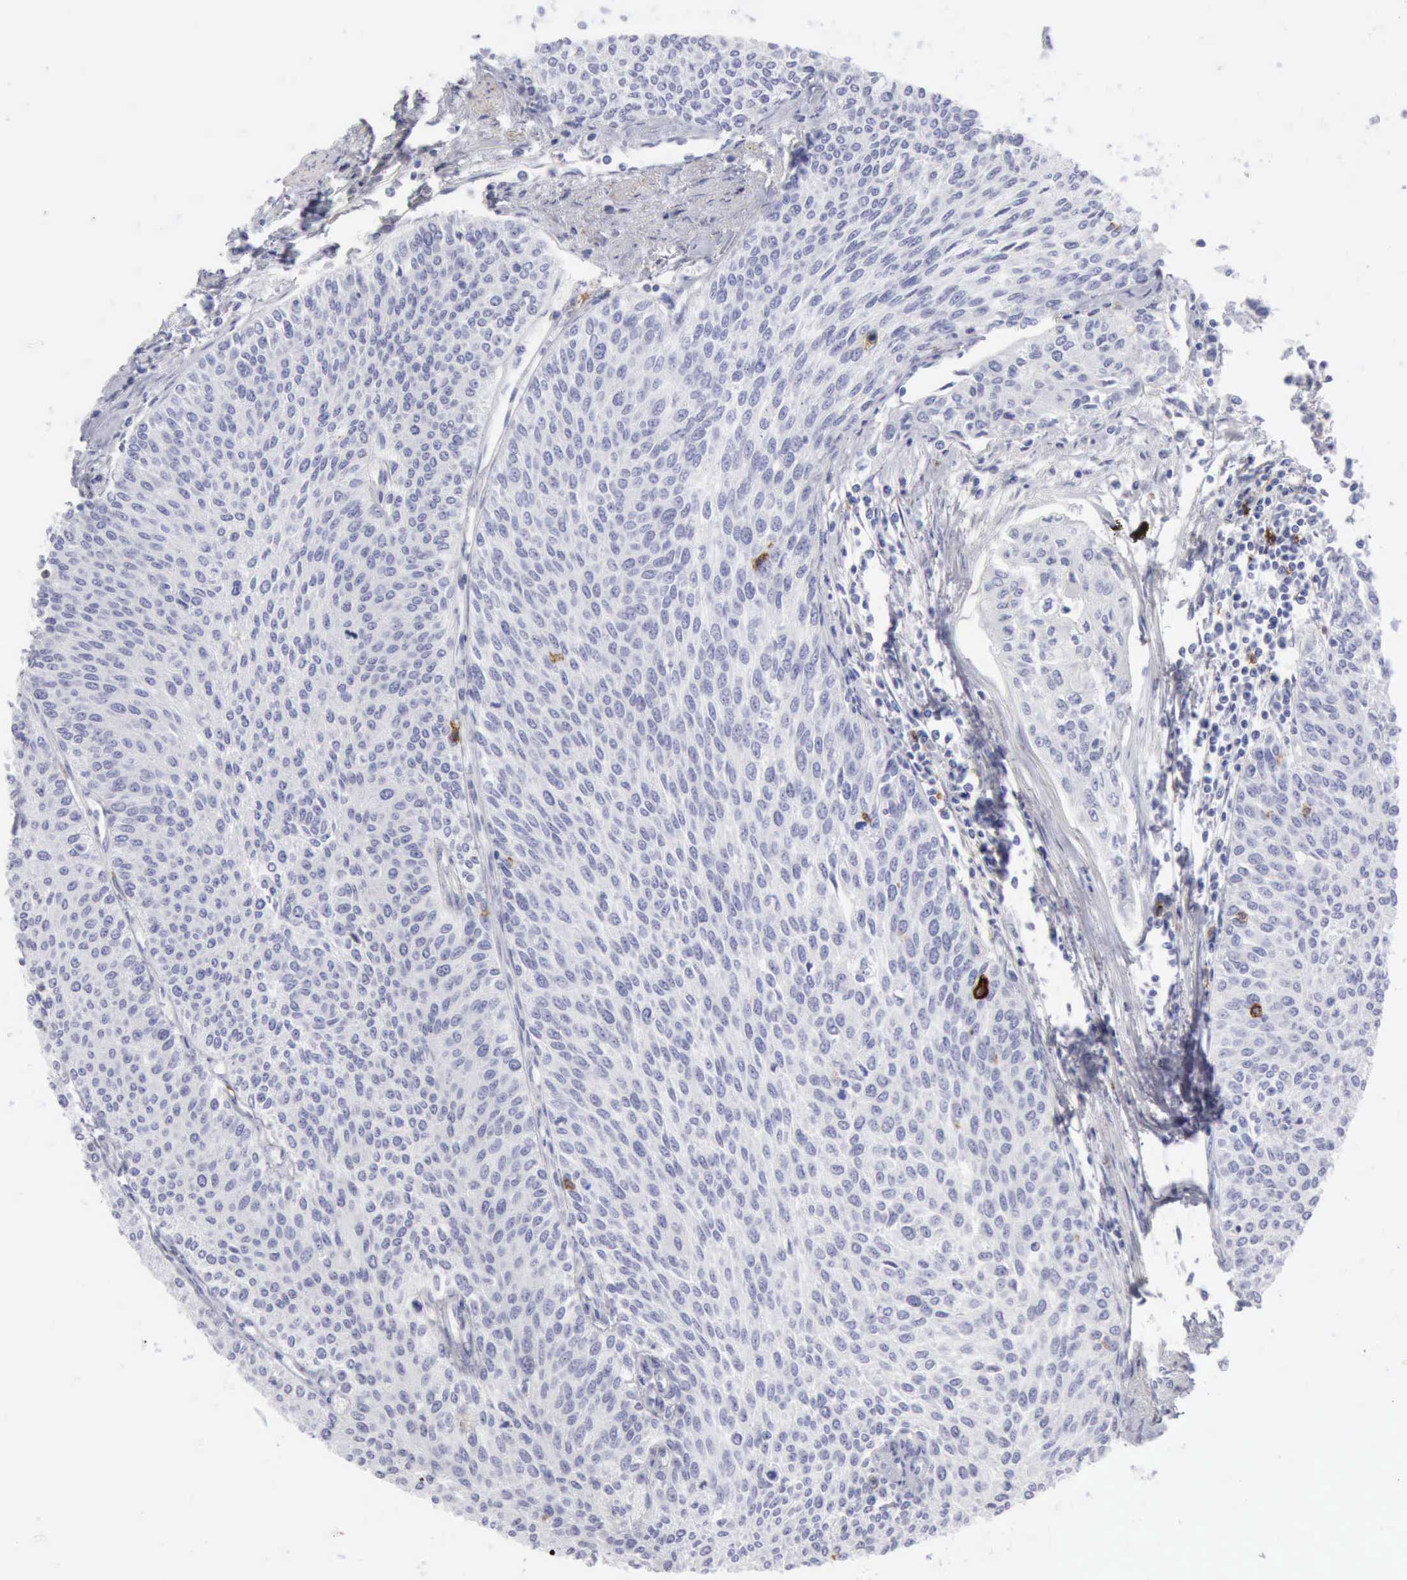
{"staining": {"intensity": "moderate", "quantity": "<25%", "location": "cytoplasmic/membranous"}, "tissue": "urothelial cancer", "cell_type": "Tumor cells", "image_type": "cancer", "snomed": [{"axis": "morphology", "description": "Urothelial carcinoma, Low grade"}, {"axis": "topography", "description": "Urinary bladder"}], "caption": "Protein staining demonstrates moderate cytoplasmic/membranous positivity in about <25% of tumor cells in urothelial carcinoma (low-grade).", "gene": "NCAM1", "patient": {"sex": "female", "age": 73}}